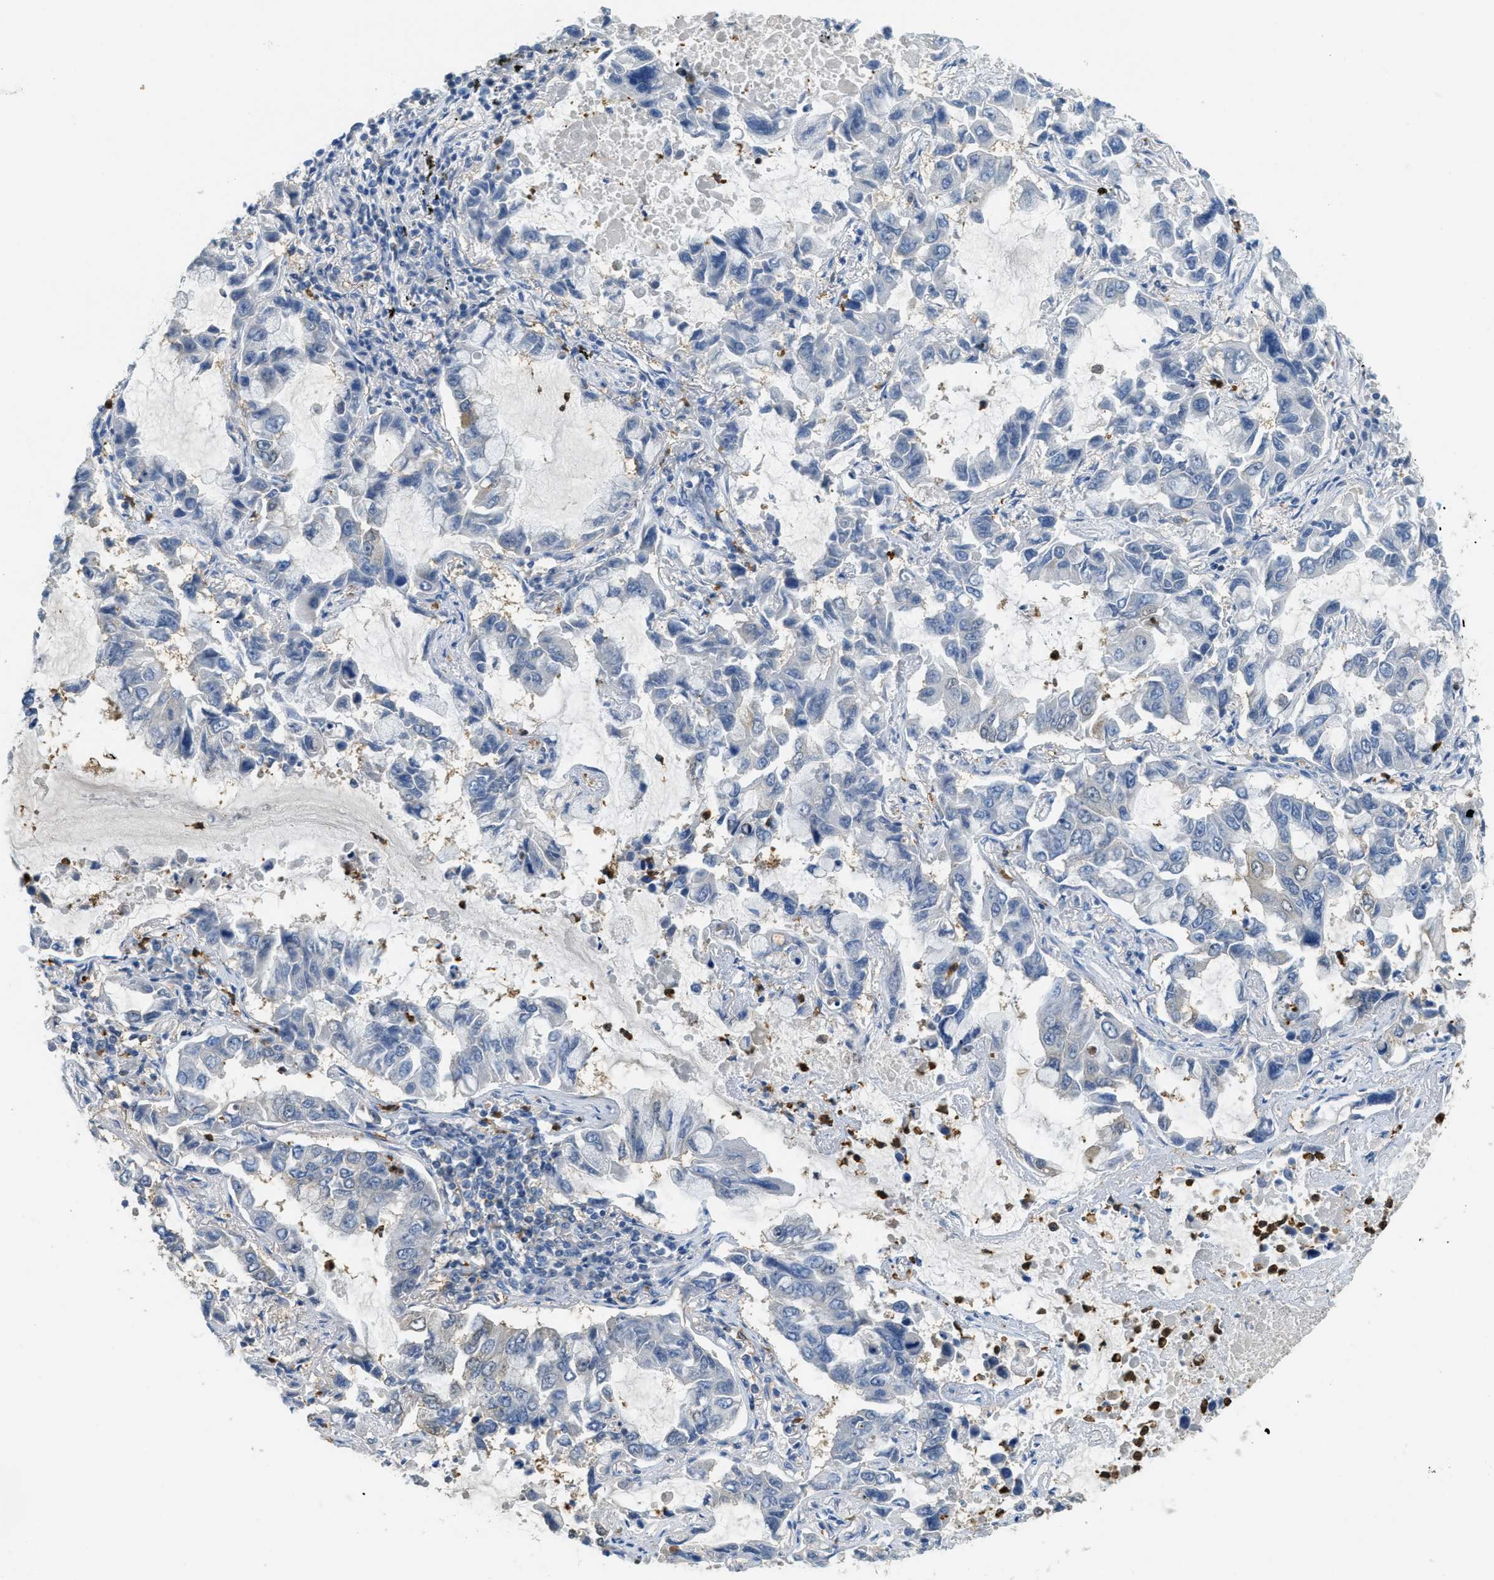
{"staining": {"intensity": "negative", "quantity": "none", "location": "none"}, "tissue": "lung cancer", "cell_type": "Tumor cells", "image_type": "cancer", "snomed": [{"axis": "morphology", "description": "Adenocarcinoma, NOS"}, {"axis": "topography", "description": "Lung"}], "caption": "A micrograph of human lung cancer is negative for staining in tumor cells.", "gene": "SERPINB1", "patient": {"sex": "male", "age": 64}}